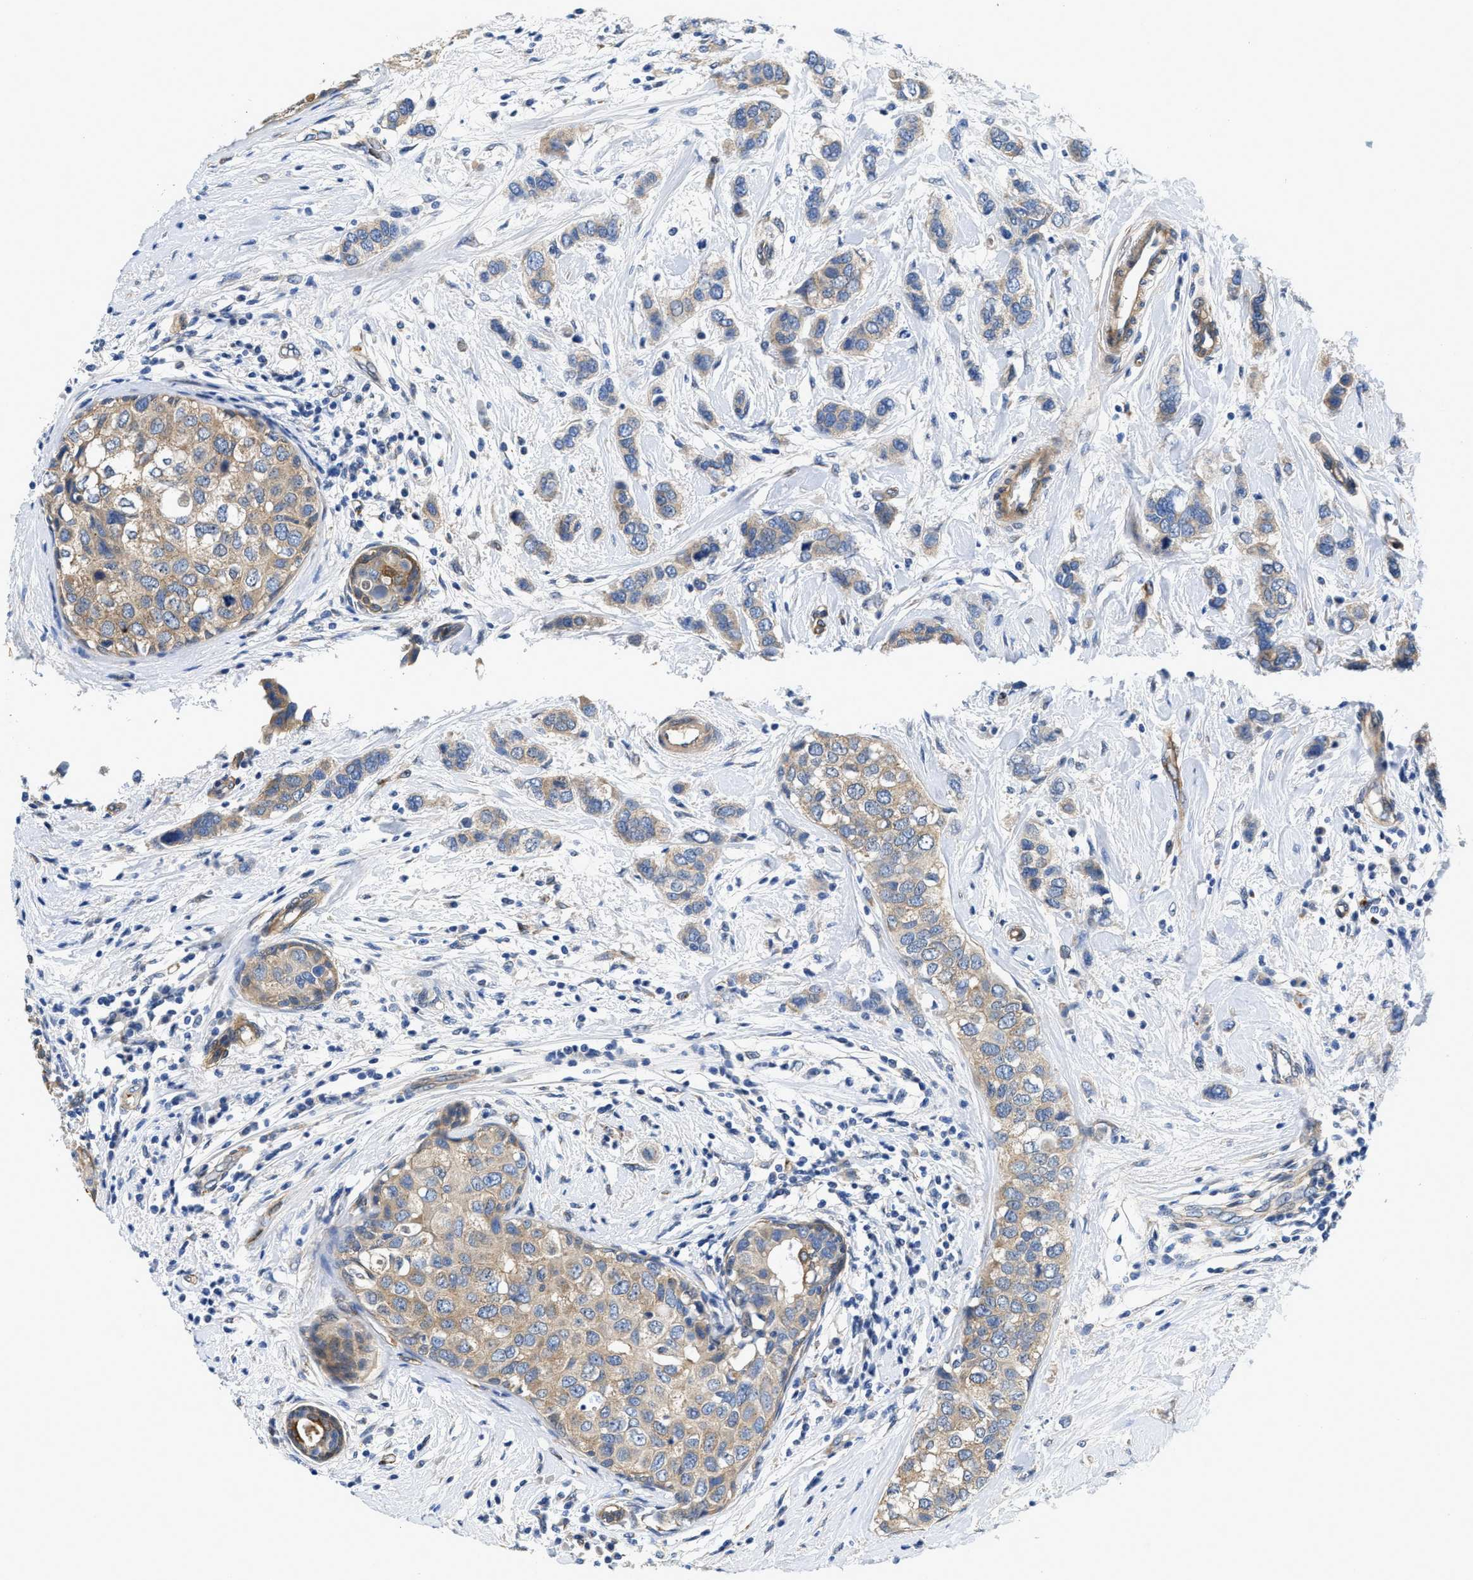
{"staining": {"intensity": "weak", "quantity": "25%-75%", "location": "cytoplasmic/membranous"}, "tissue": "breast cancer", "cell_type": "Tumor cells", "image_type": "cancer", "snomed": [{"axis": "morphology", "description": "Duct carcinoma"}, {"axis": "topography", "description": "Breast"}], "caption": "Approximately 25%-75% of tumor cells in human breast intraductal carcinoma exhibit weak cytoplasmic/membranous protein staining as visualized by brown immunohistochemical staining.", "gene": "RAPH1", "patient": {"sex": "female", "age": 50}}